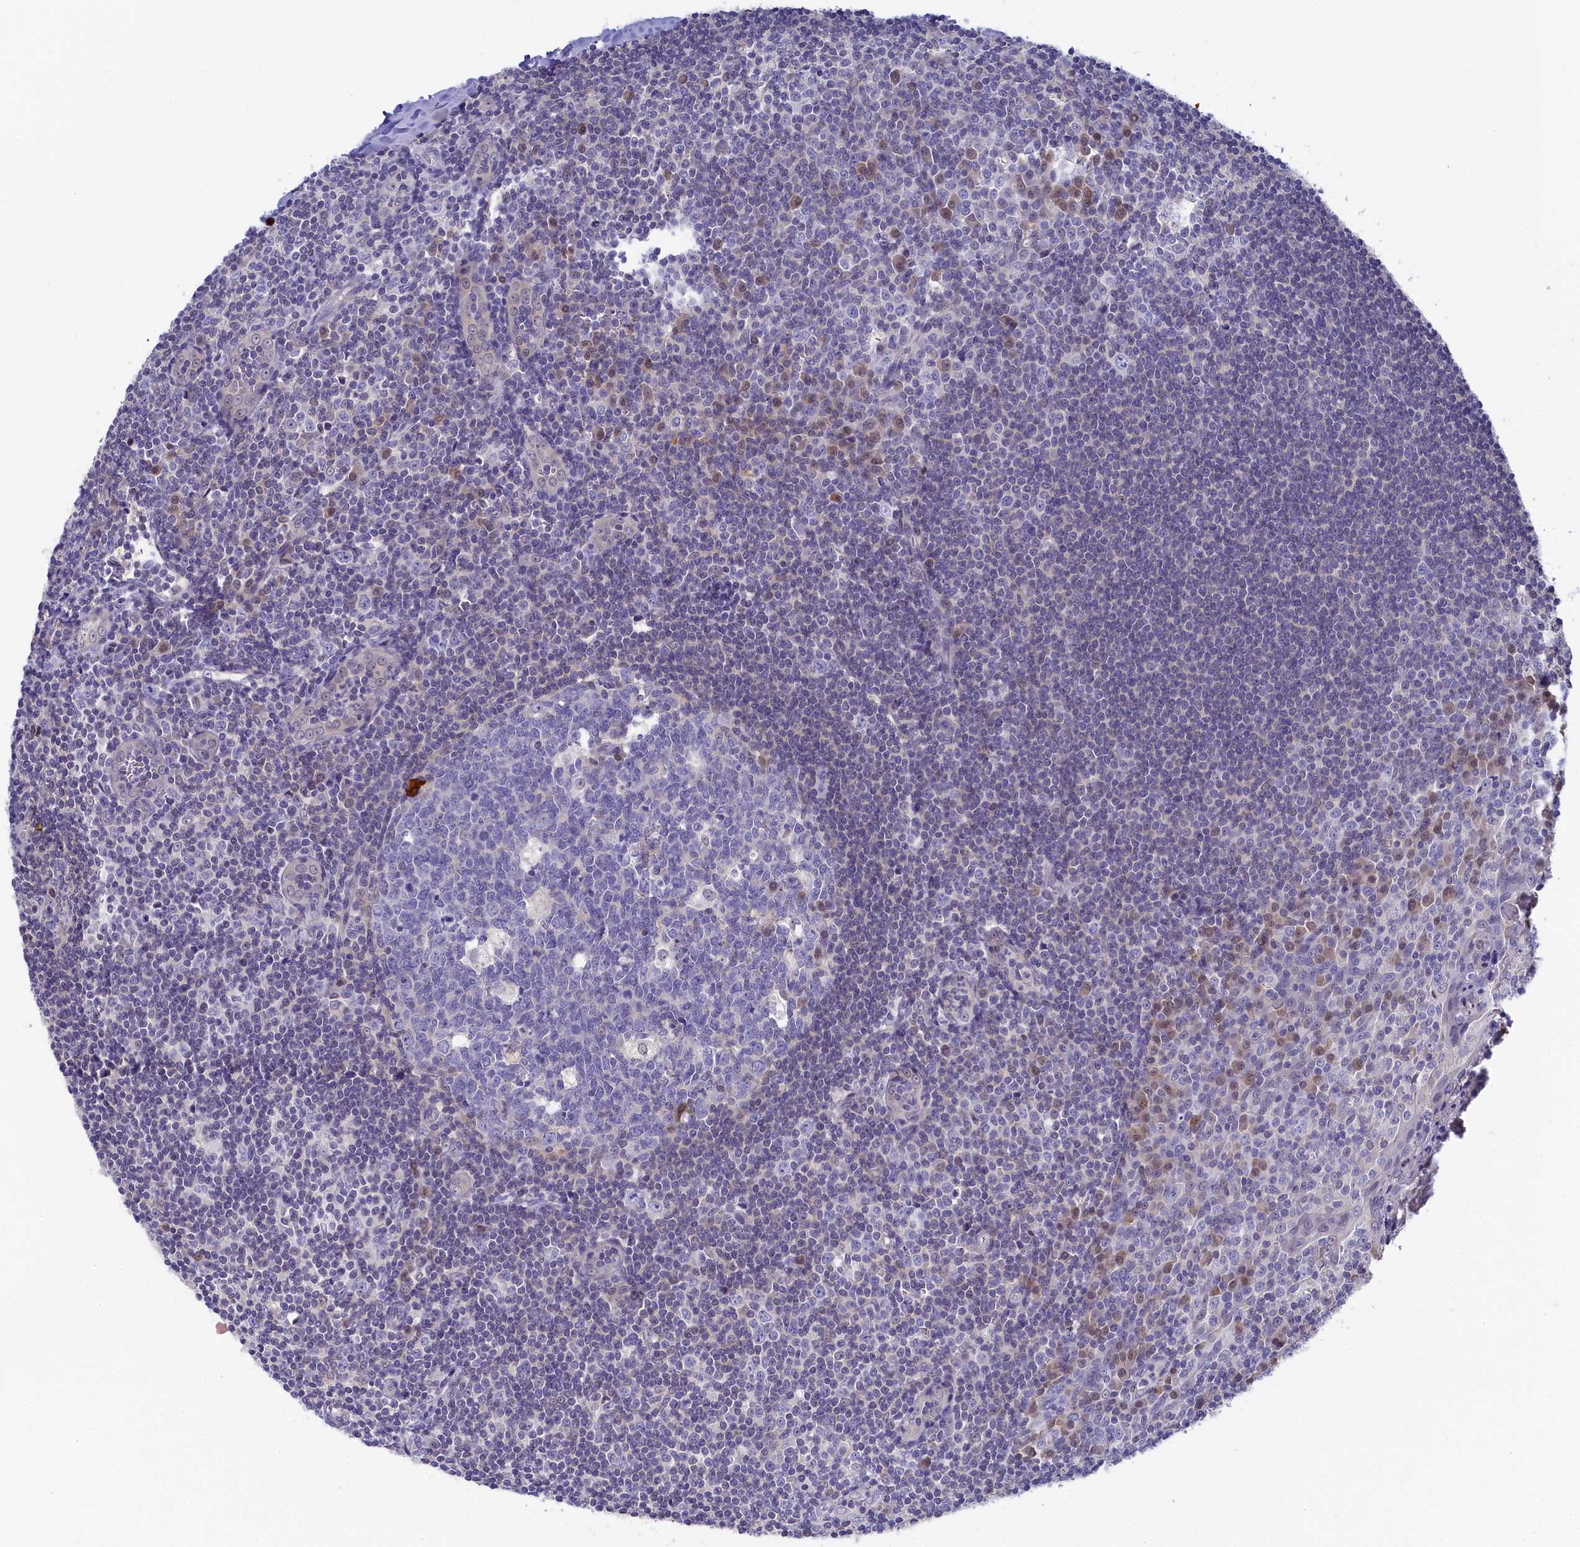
{"staining": {"intensity": "negative", "quantity": "none", "location": "none"}, "tissue": "tonsil", "cell_type": "Germinal center cells", "image_type": "normal", "snomed": [{"axis": "morphology", "description": "Normal tissue, NOS"}, {"axis": "topography", "description": "Tonsil"}], "caption": "Immunohistochemistry (IHC) image of unremarkable tonsil stained for a protein (brown), which demonstrates no positivity in germinal center cells.", "gene": "C11orf54", "patient": {"sex": "male", "age": 27}}